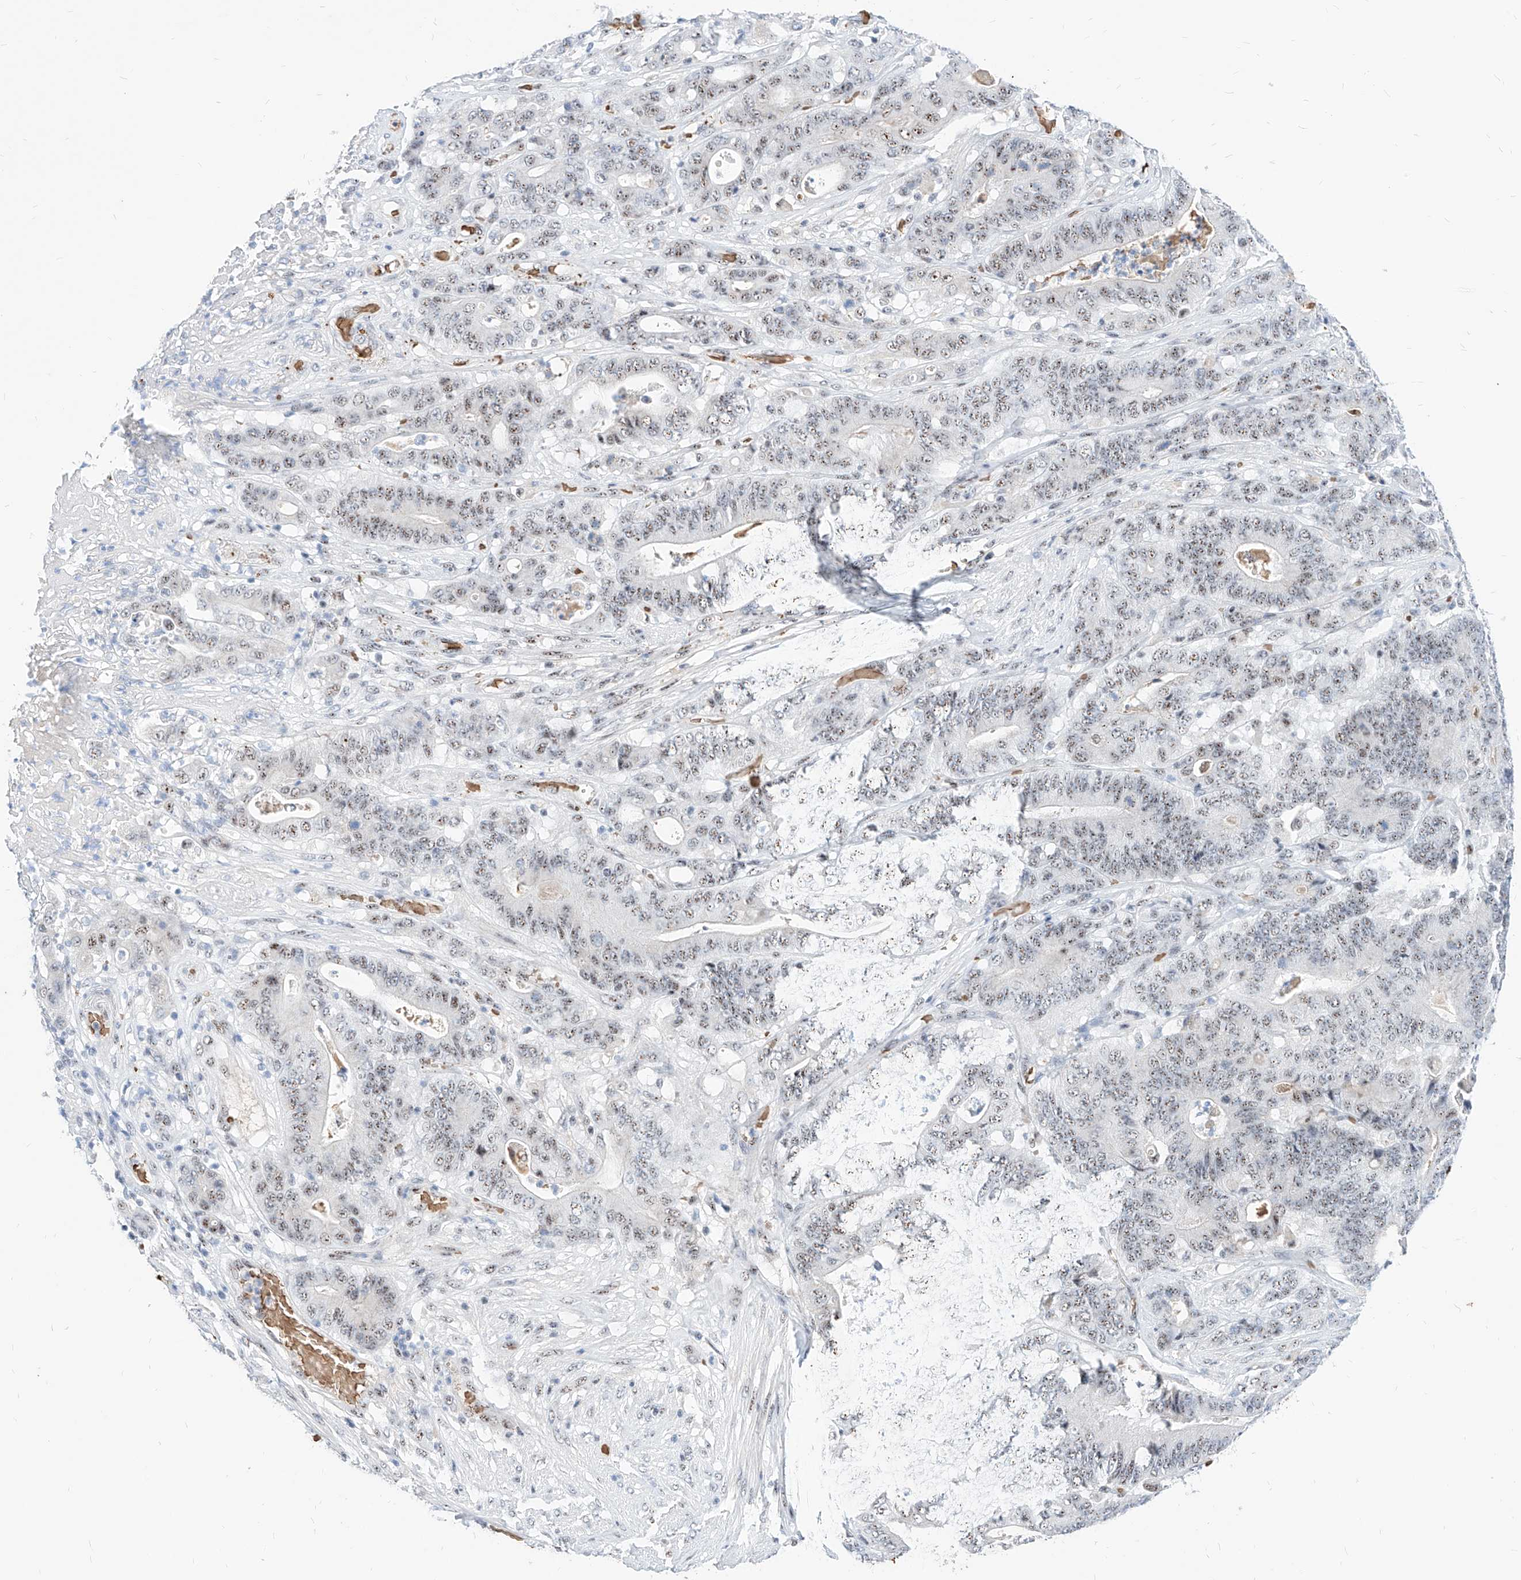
{"staining": {"intensity": "moderate", "quantity": ">75%", "location": "nuclear"}, "tissue": "stomach cancer", "cell_type": "Tumor cells", "image_type": "cancer", "snomed": [{"axis": "morphology", "description": "Adenocarcinoma, NOS"}, {"axis": "topography", "description": "Stomach"}], "caption": "About >75% of tumor cells in human stomach adenocarcinoma display moderate nuclear protein staining as visualized by brown immunohistochemical staining.", "gene": "ZFP42", "patient": {"sex": "female", "age": 73}}